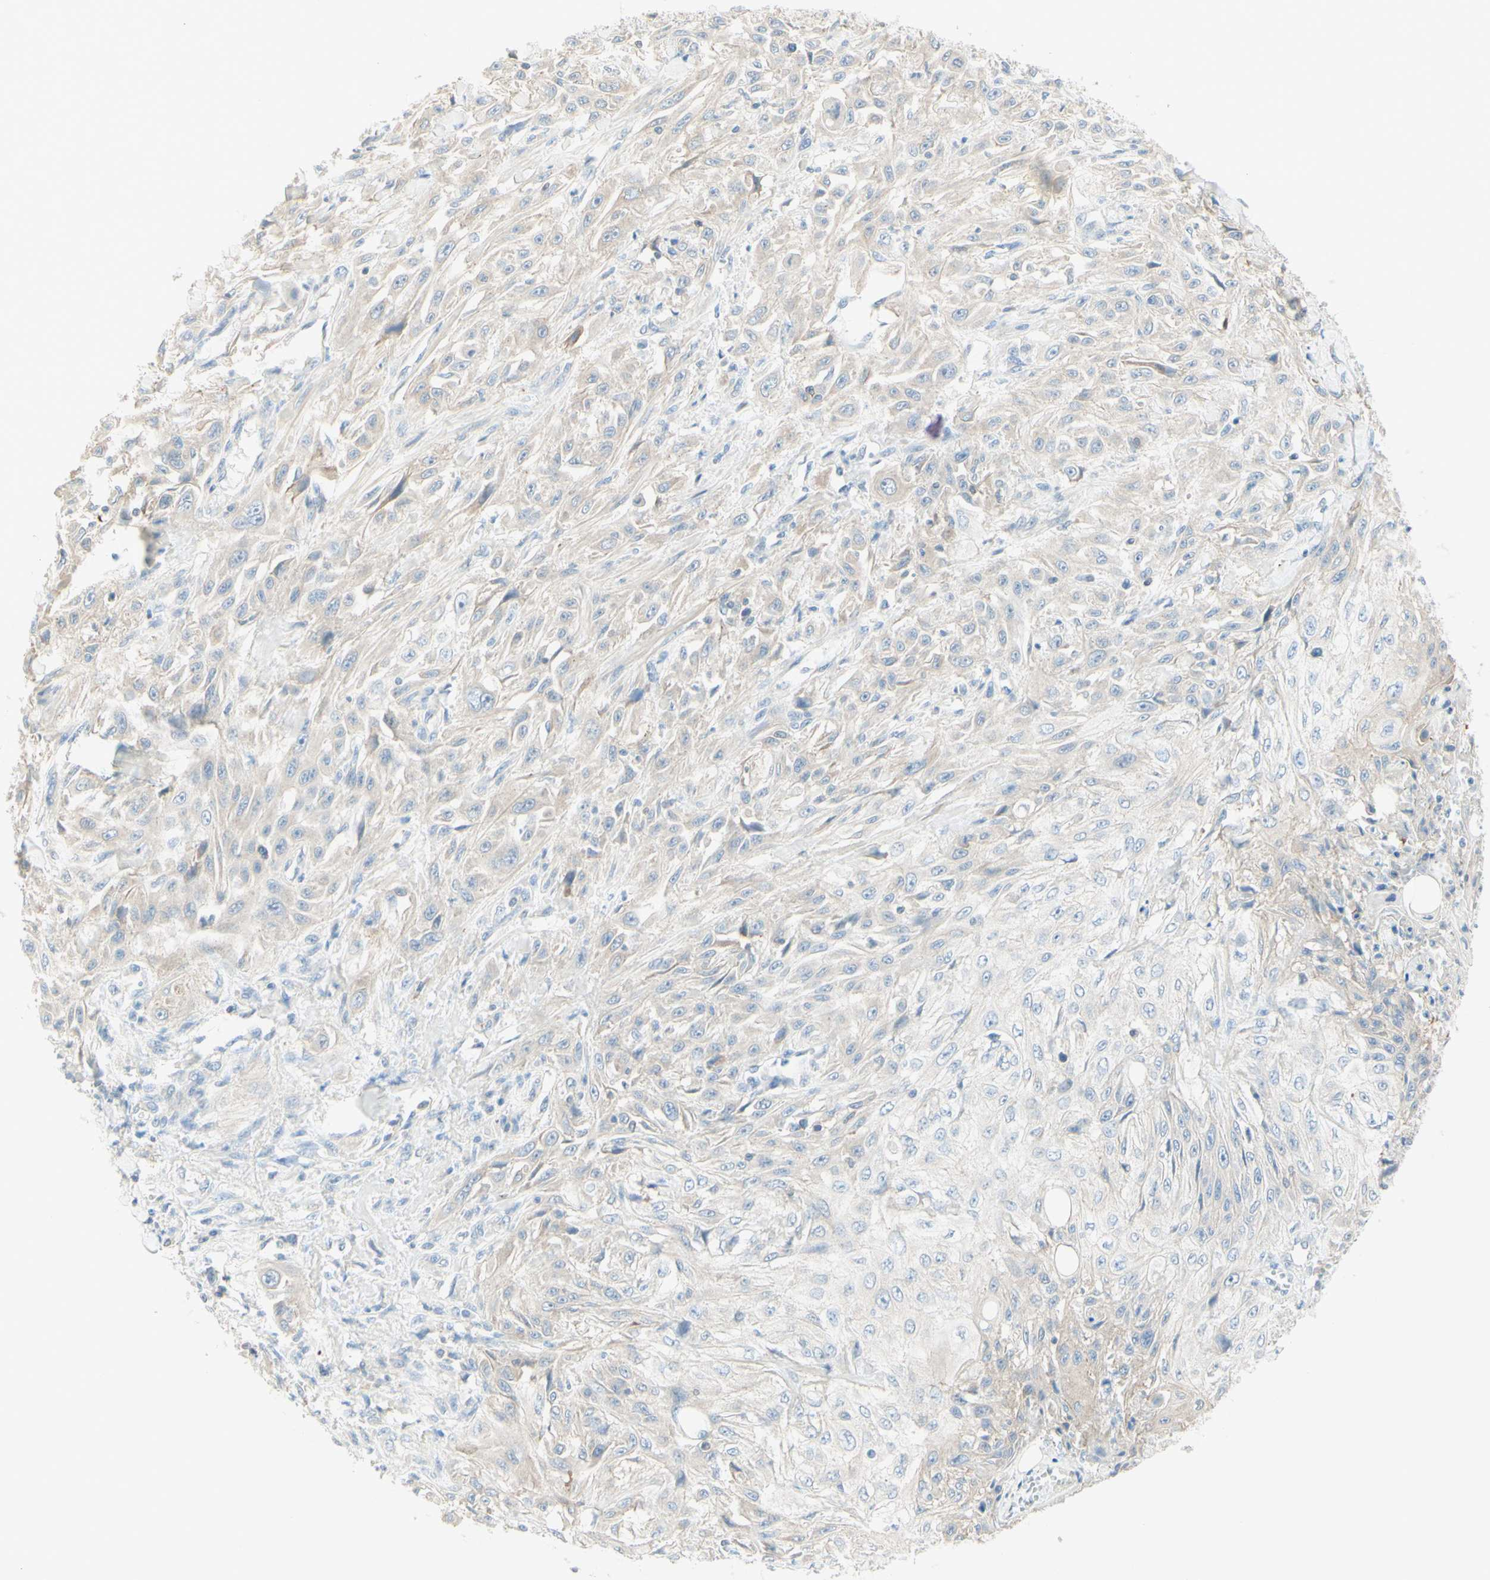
{"staining": {"intensity": "weak", "quantity": "<25%", "location": "cytoplasmic/membranous"}, "tissue": "skin cancer", "cell_type": "Tumor cells", "image_type": "cancer", "snomed": [{"axis": "morphology", "description": "Squamous cell carcinoma, NOS"}, {"axis": "topography", "description": "Skin"}], "caption": "This is an immunohistochemistry micrograph of human squamous cell carcinoma (skin). There is no expression in tumor cells.", "gene": "MTM1", "patient": {"sex": "male", "age": 75}}